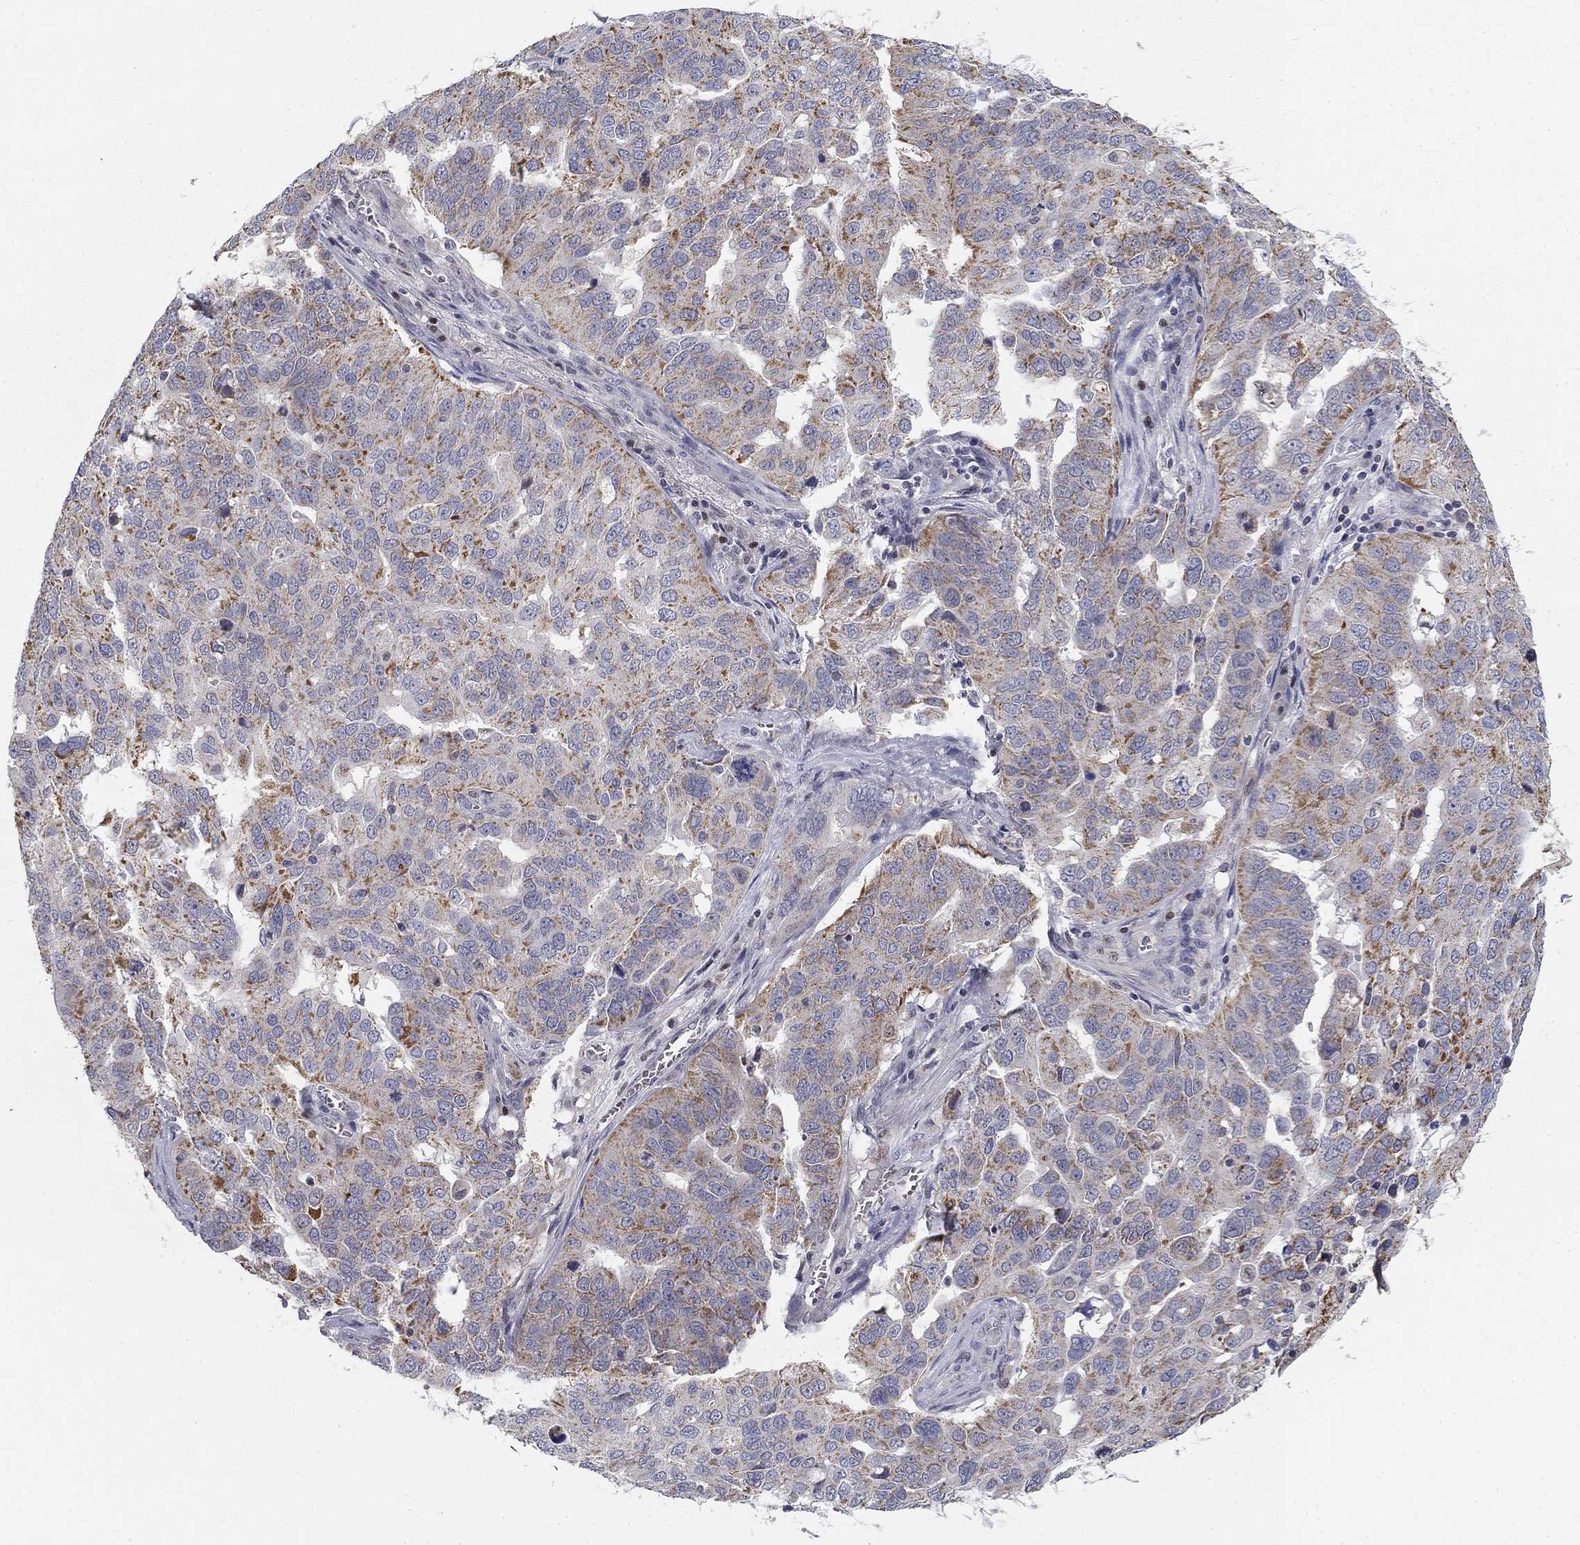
{"staining": {"intensity": "moderate", "quantity": "<25%", "location": "cytoplasmic/membranous"}, "tissue": "ovarian cancer", "cell_type": "Tumor cells", "image_type": "cancer", "snomed": [{"axis": "morphology", "description": "Carcinoma, endometroid"}, {"axis": "topography", "description": "Soft tissue"}, {"axis": "topography", "description": "Ovary"}], "caption": "Human ovarian cancer stained with a brown dye reveals moderate cytoplasmic/membranous positive staining in approximately <25% of tumor cells.", "gene": "SLC2A9", "patient": {"sex": "female", "age": 52}}